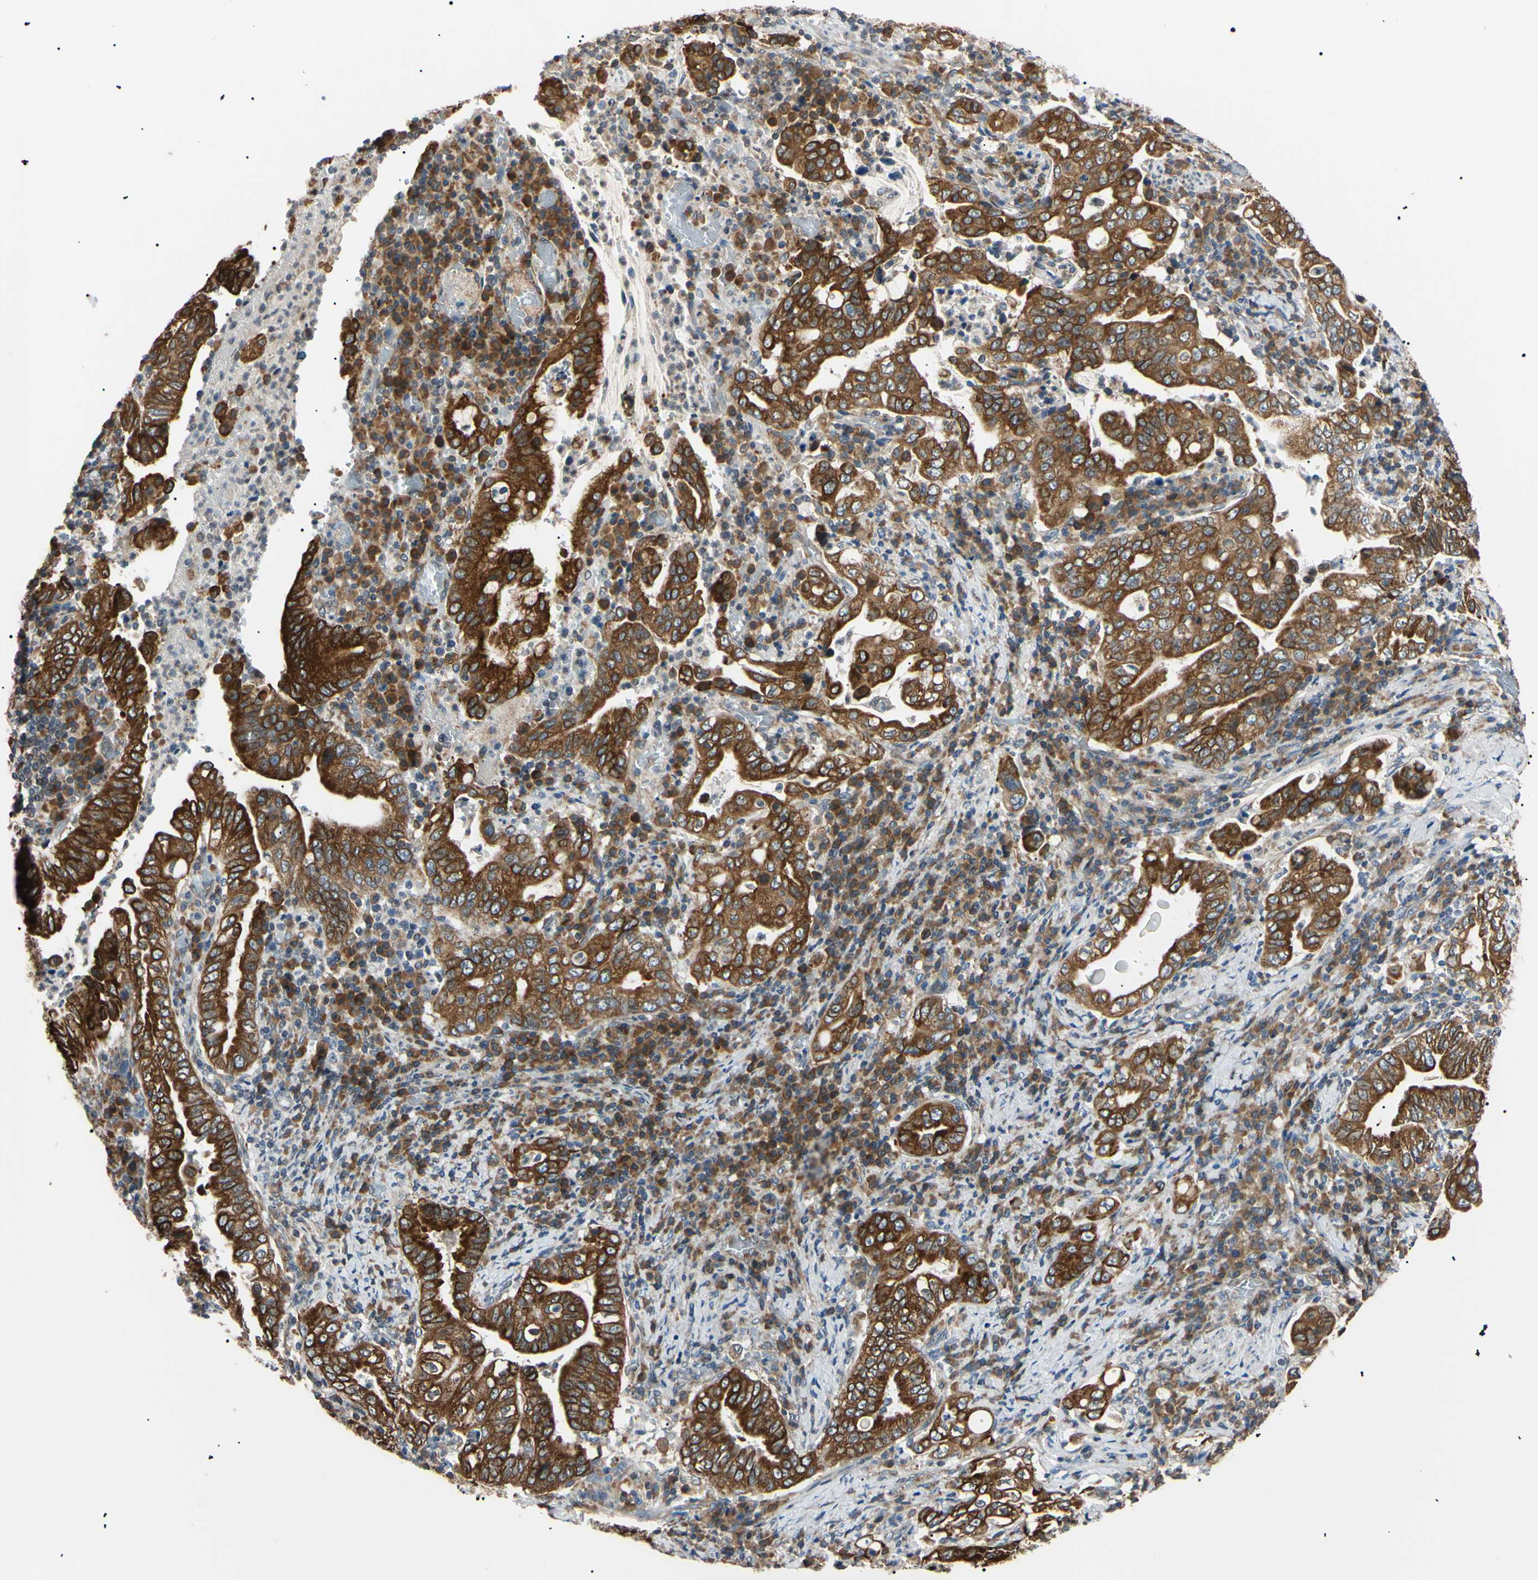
{"staining": {"intensity": "strong", "quantity": ">75%", "location": "cytoplasmic/membranous"}, "tissue": "stomach cancer", "cell_type": "Tumor cells", "image_type": "cancer", "snomed": [{"axis": "morphology", "description": "Normal tissue, NOS"}, {"axis": "morphology", "description": "Adenocarcinoma, NOS"}, {"axis": "topography", "description": "Esophagus"}, {"axis": "topography", "description": "Stomach, upper"}, {"axis": "topography", "description": "Peripheral nerve tissue"}], "caption": "Stomach adenocarcinoma stained with IHC reveals strong cytoplasmic/membranous expression in approximately >75% of tumor cells. Using DAB (3,3'-diaminobenzidine) (brown) and hematoxylin (blue) stains, captured at high magnification using brightfield microscopy.", "gene": "VAPA", "patient": {"sex": "male", "age": 62}}